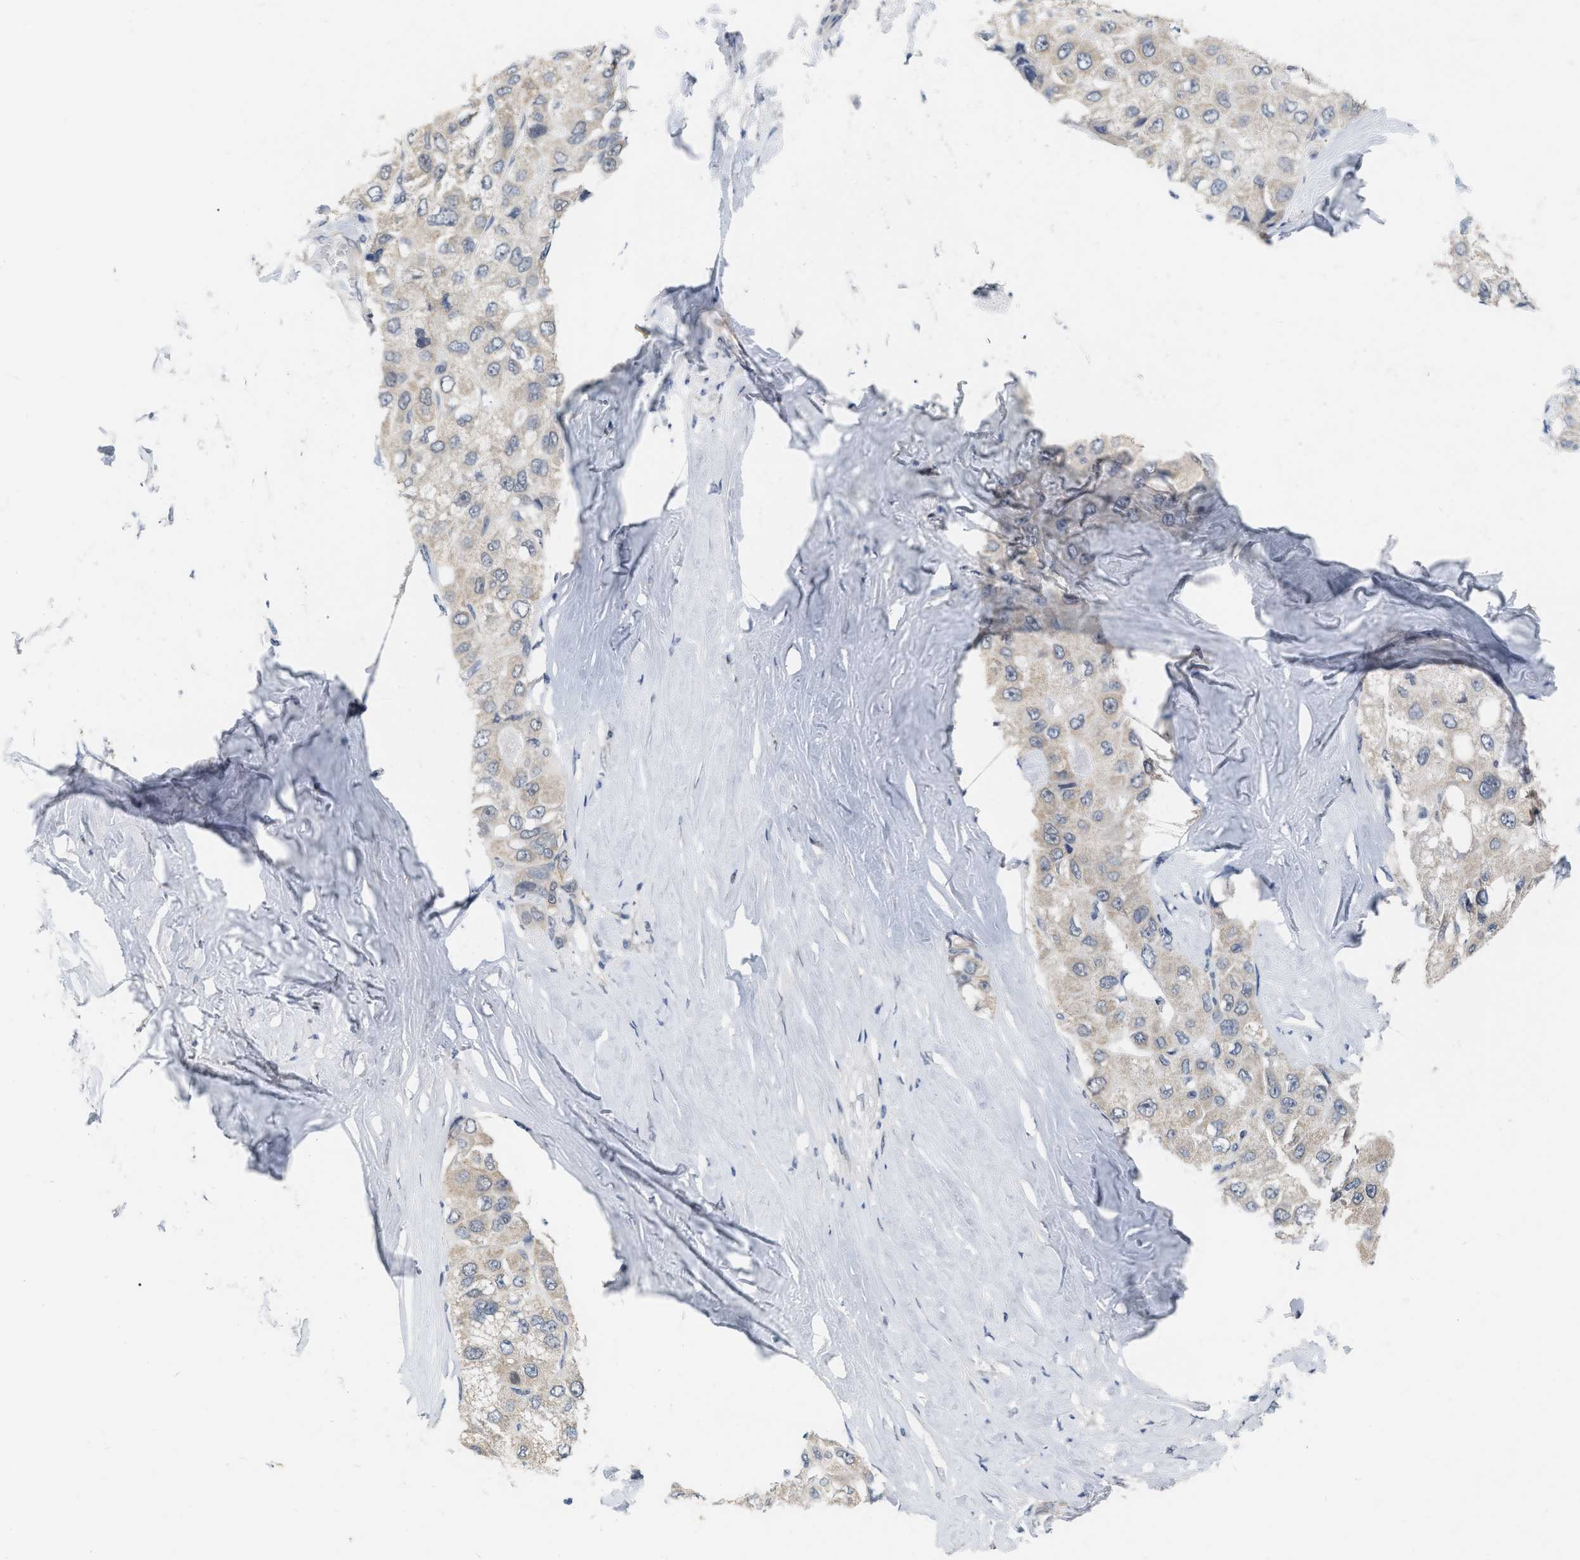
{"staining": {"intensity": "negative", "quantity": "none", "location": "none"}, "tissue": "liver cancer", "cell_type": "Tumor cells", "image_type": "cancer", "snomed": [{"axis": "morphology", "description": "Carcinoma, Hepatocellular, NOS"}, {"axis": "topography", "description": "Liver"}], "caption": "Tumor cells show no significant positivity in liver cancer (hepatocellular carcinoma).", "gene": "RUVBL1", "patient": {"sex": "male", "age": 80}}